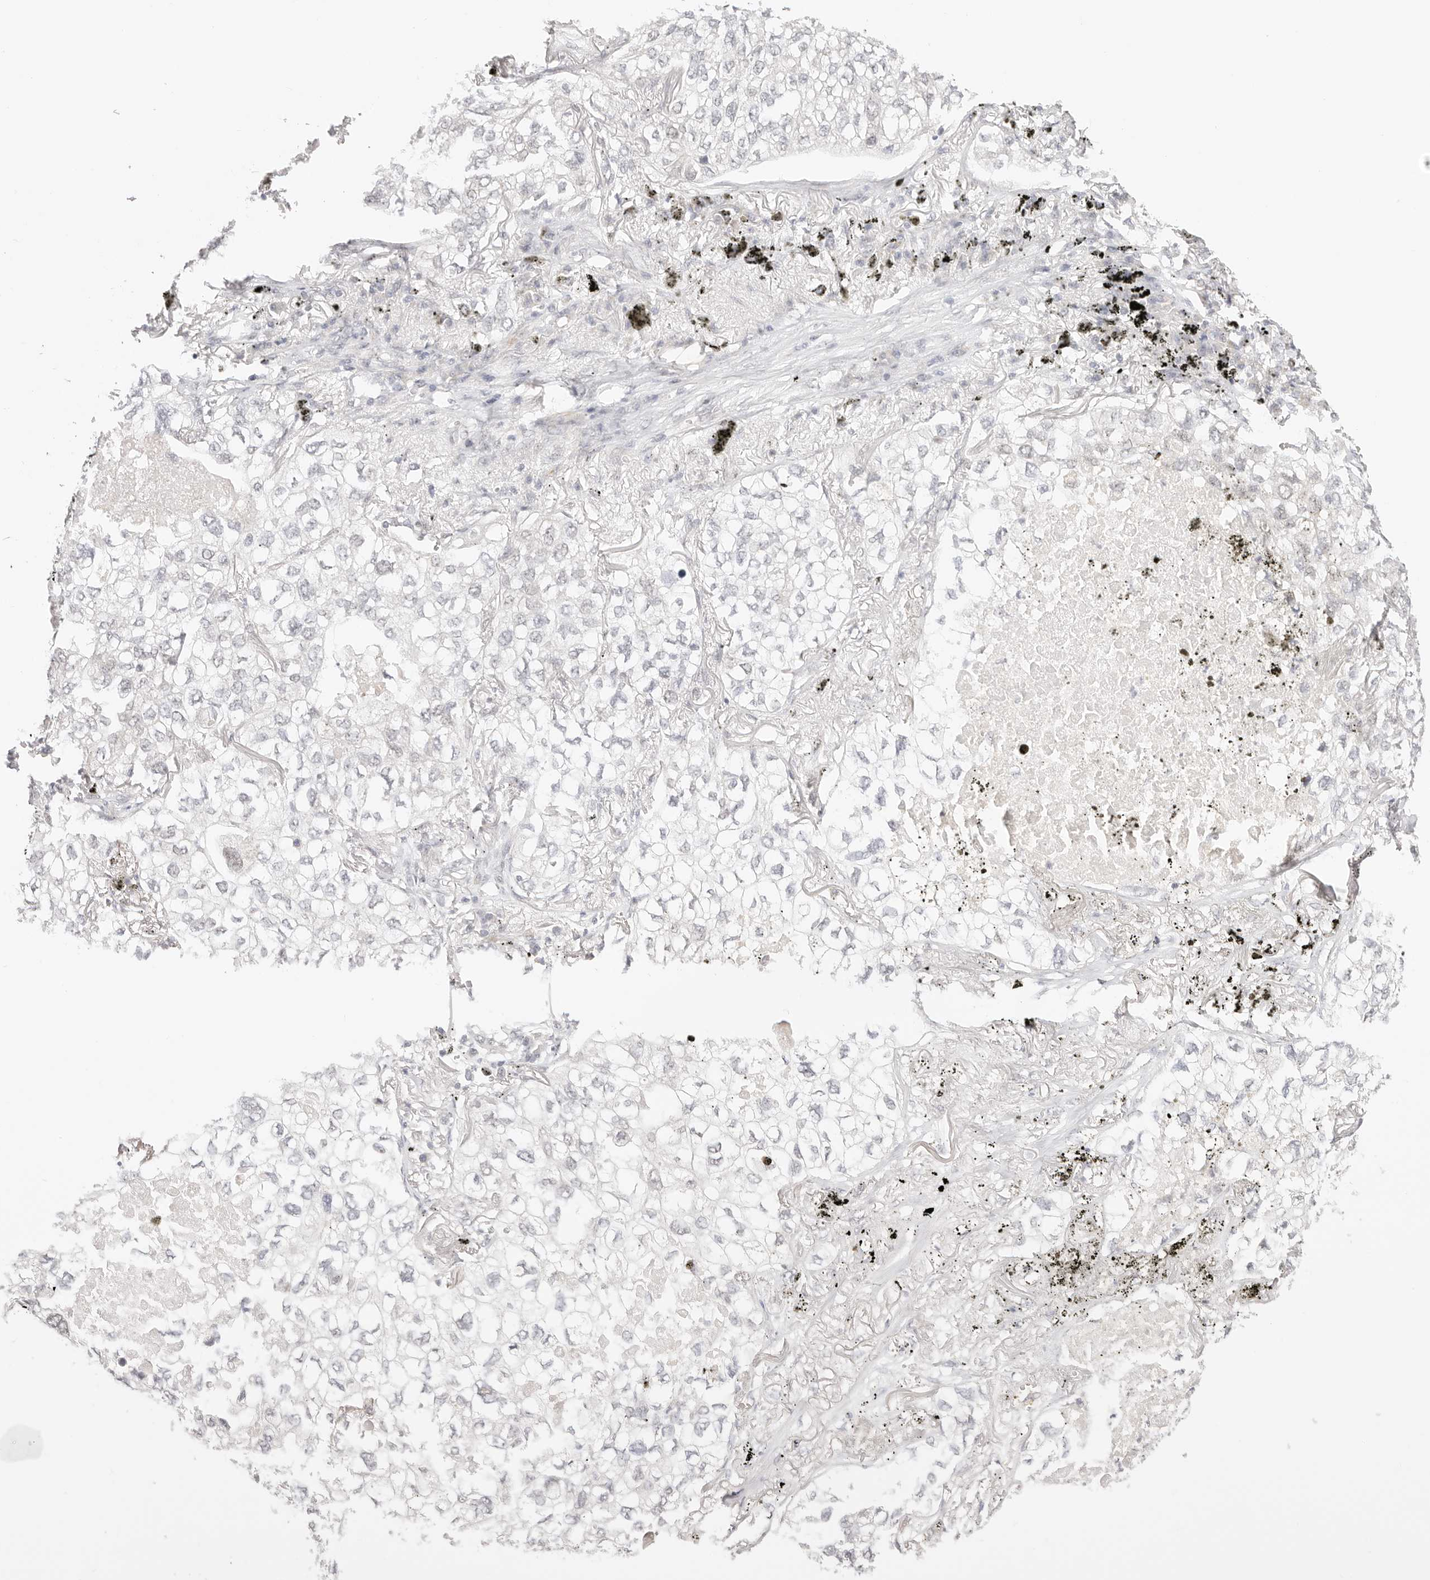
{"staining": {"intensity": "weak", "quantity": "<25%", "location": "nuclear"}, "tissue": "lung cancer", "cell_type": "Tumor cells", "image_type": "cancer", "snomed": [{"axis": "morphology", "description": "Adenocarcinoma, NOS"}, {"axis": "topography", "description": "Lung"}], "caption": "Immunohistochemistry histopathology image of adenocarcinoma (lung) stained for a protein (brown), which shows no positivity in tumor cells.", "gene": "RFC3", "patient": {"sex": "female", "age": 70}}